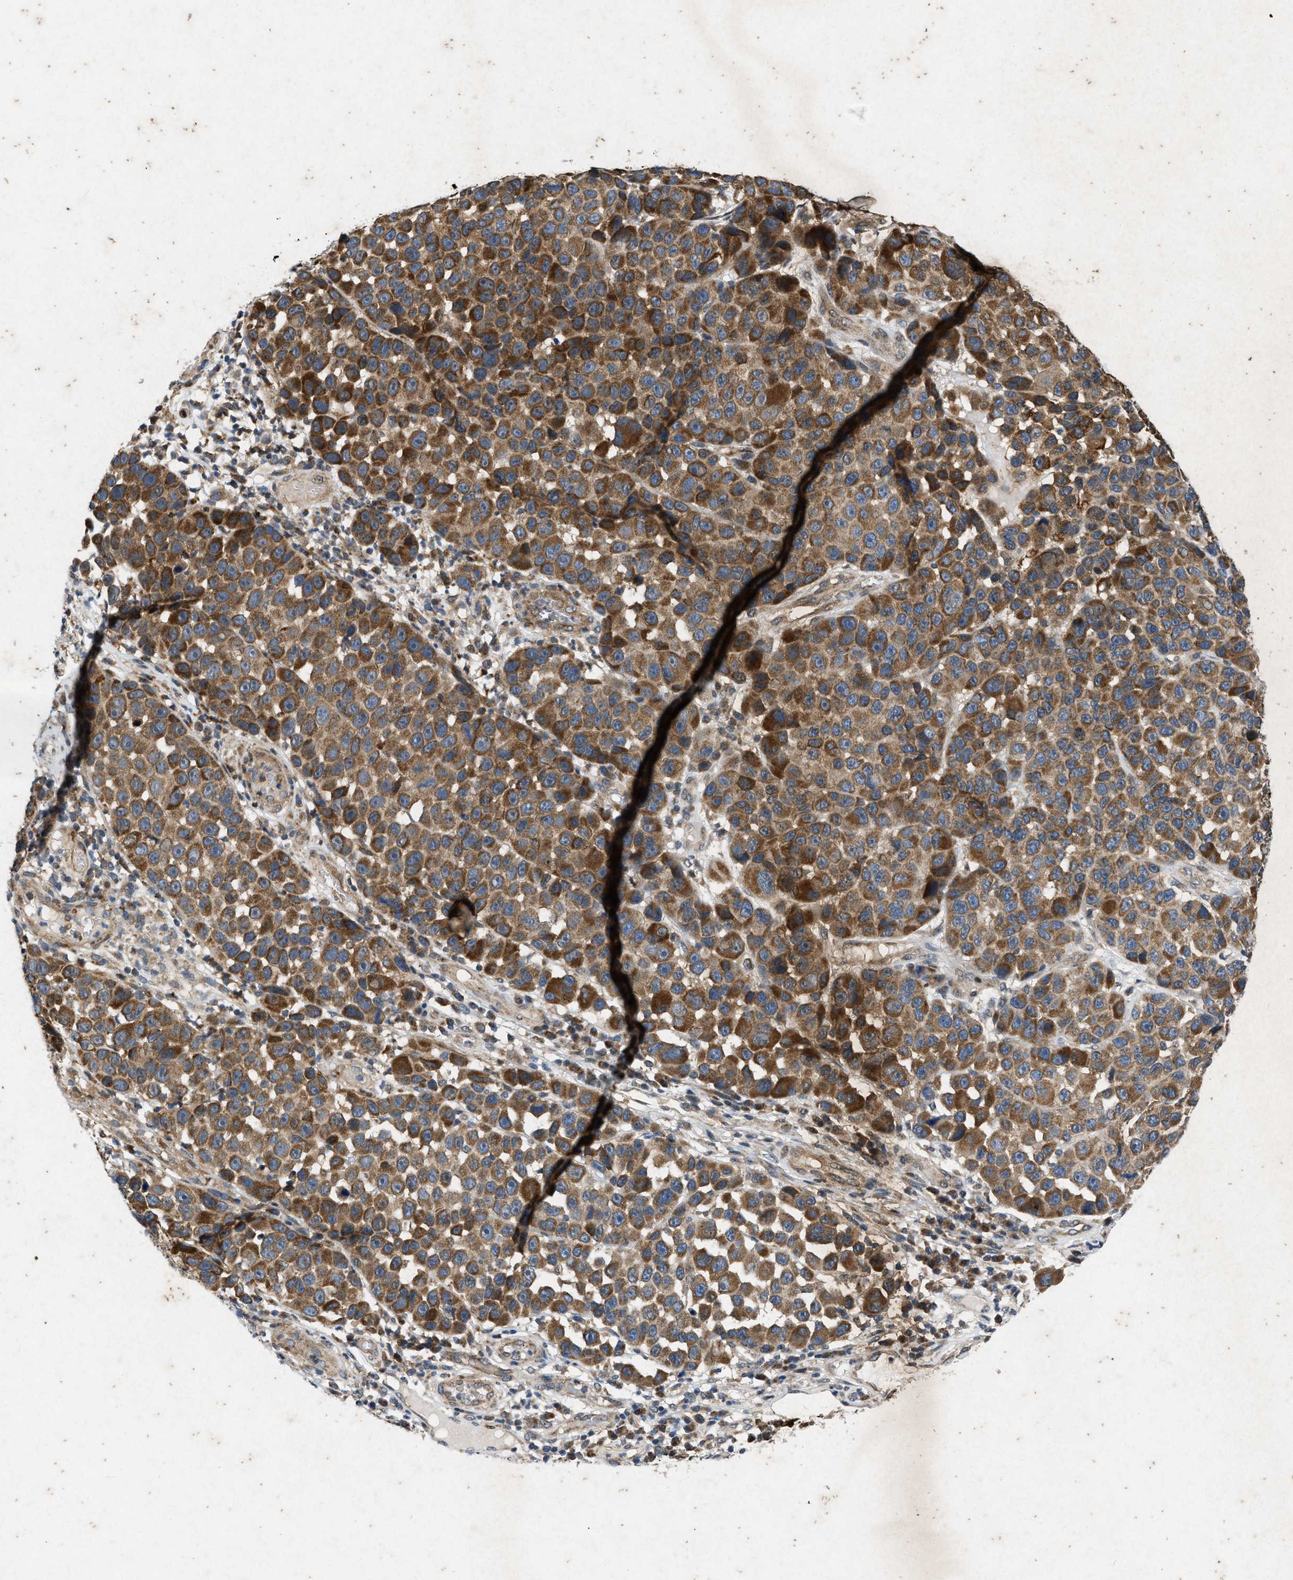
{"staining": {"intensity": "strong", "quantity": ">75%", "location": "cytoplasmic/membranous"}, "tissue": "melanoma", "cell_type": "Tumor cells", "image_type": "cancer", "snomed": [{"axis": "morphology", "description": "Malignant melanoma, NOS"}, {"axis": "topography", "description": "Skin"}], "caption": "Melanoma stained with DAB IHC shows high levels of strong cytoplasmic/membranous staining in approximately >75% of tumor cells. The protein of interest is stained brown, and the nuclei are stained in blue (DAB IHC with brightfield microscopy, high magnification).", "gene": "PRKG2", "patient": {"sex": "male", "age": 53}}